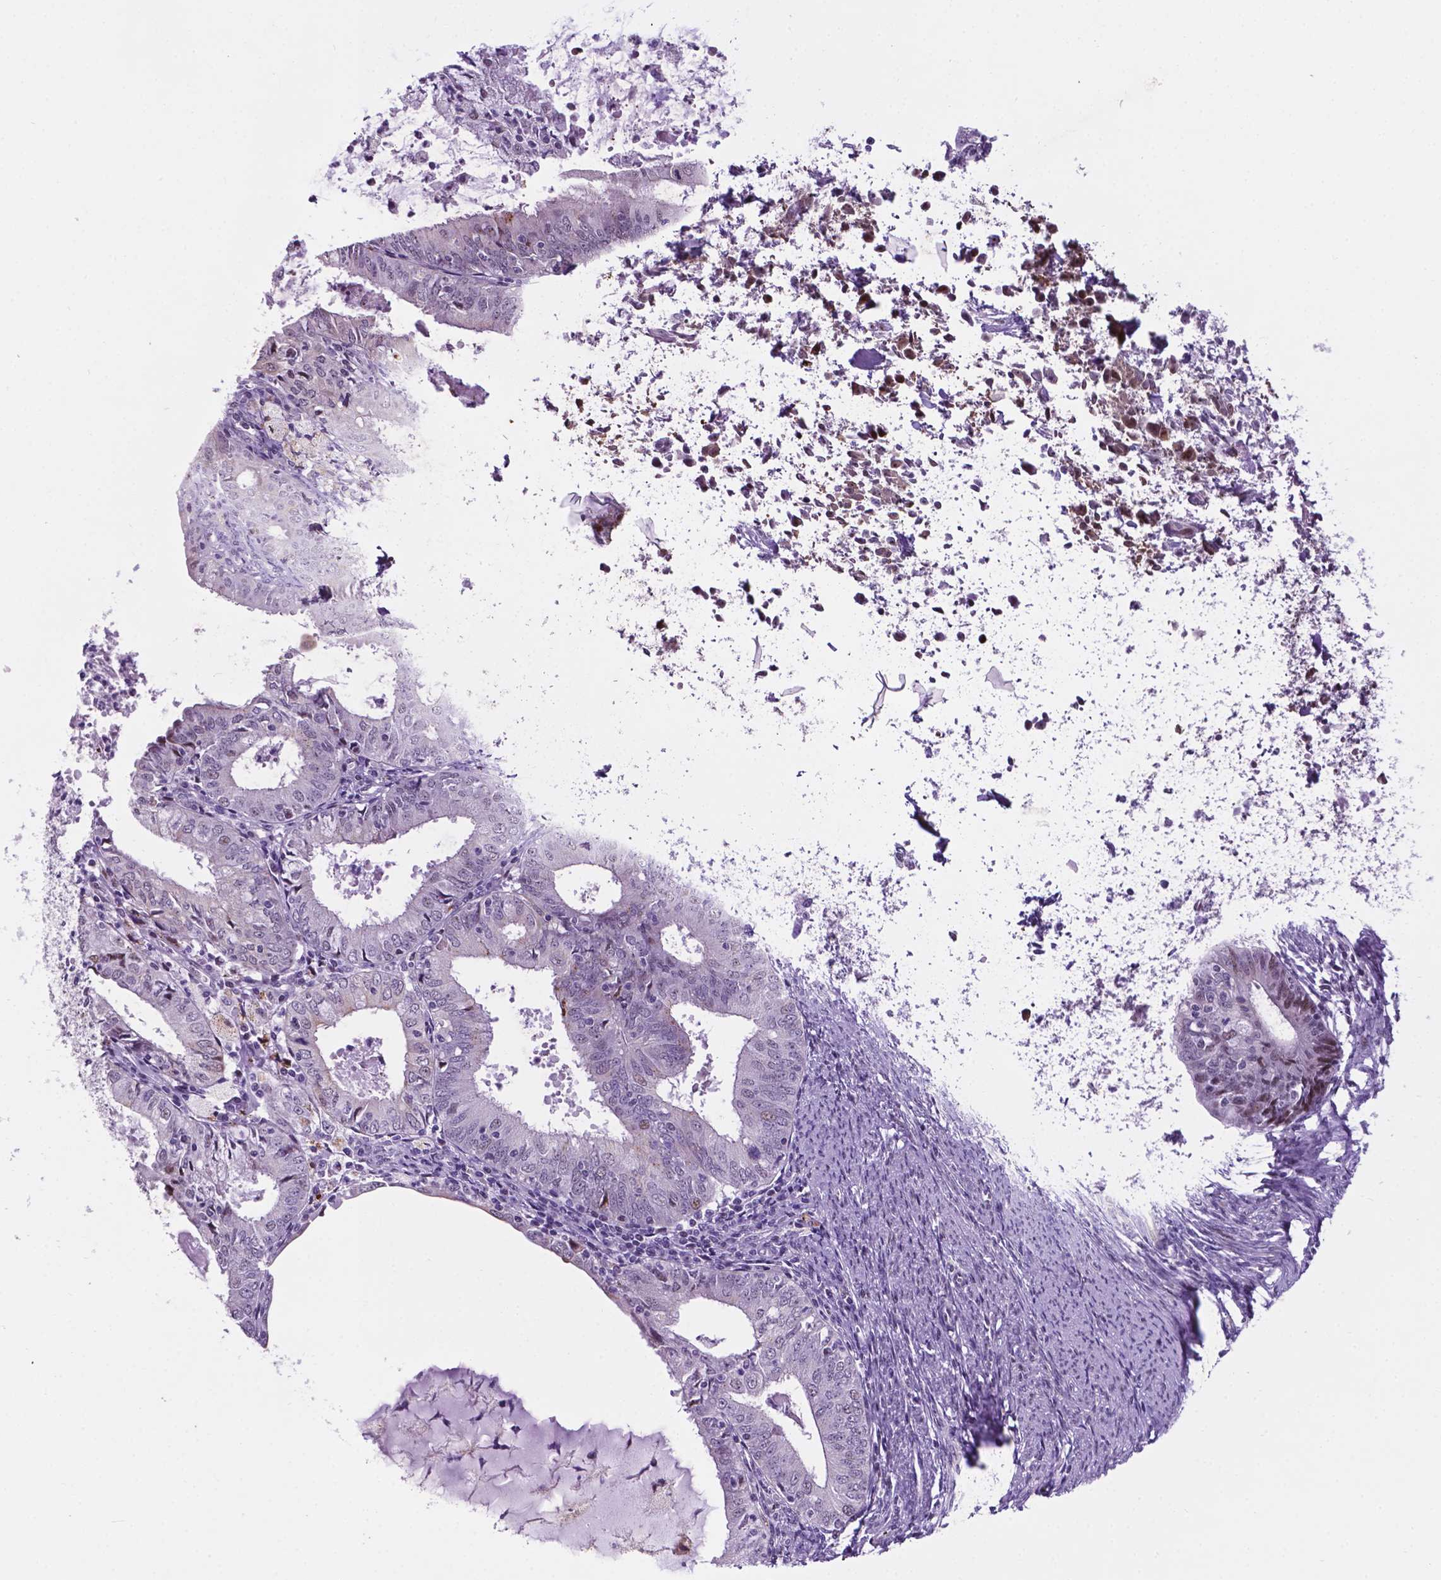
{"staining": {"intensity": "negative", "quantity": "none", "location": "none"}, "tissue": "endometrial cancer", "cell_type": "Tumor cells", "image_type": "cancer", "snomed": [{"axis": "morphology", "description": "Adenocarcinoma, NOS"}, {"axis": "topography", "description": "Endometrium"}], "caption": "Image shows no protein positivity in tumor cells of endometrial adenocarcinoma tissue.", "gene": "SMAD3", "patient": {"sex": "female", "age": 57}}